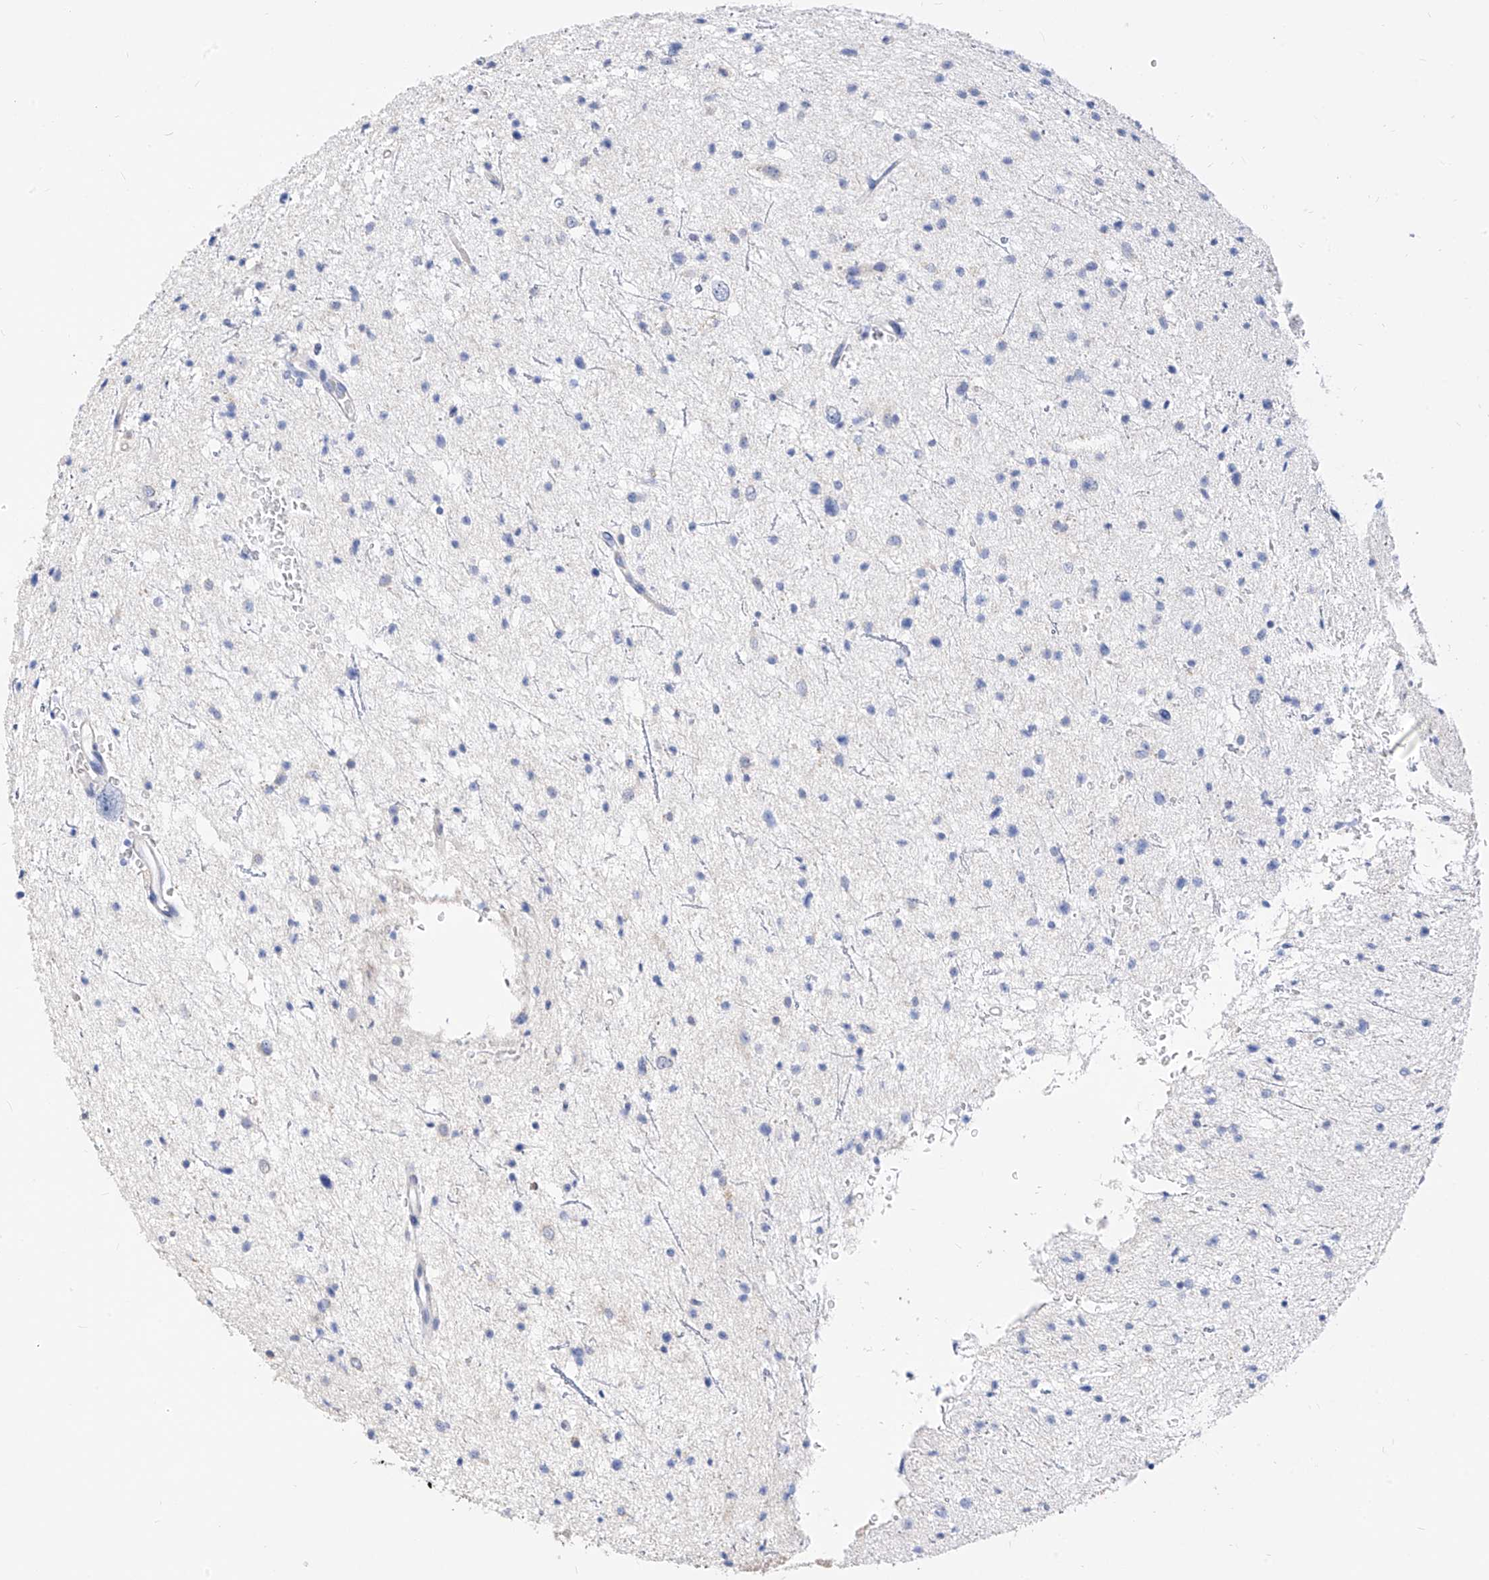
{"staining": {"intensity": "negative", "quantity": "none", "location": "none"}, "tissue": "glioma", "cell_type": "Tumor cells", "image_type": "cancer", "snomed": [{"axis": "morphology", "description": "Glioma, malignant, Low grade"}, {"axis": "topography", "description": "Brain"}], "caption": "IHC of glioma demonstrates no staining in tumor cells. Brightfield microscopy of immunohistochemistry stained with DAB (brown) and hematoxylin (blue), captured at high magnification.", "gene": "ZZEF1", "patient": {"sex": "female", "age": 37}}